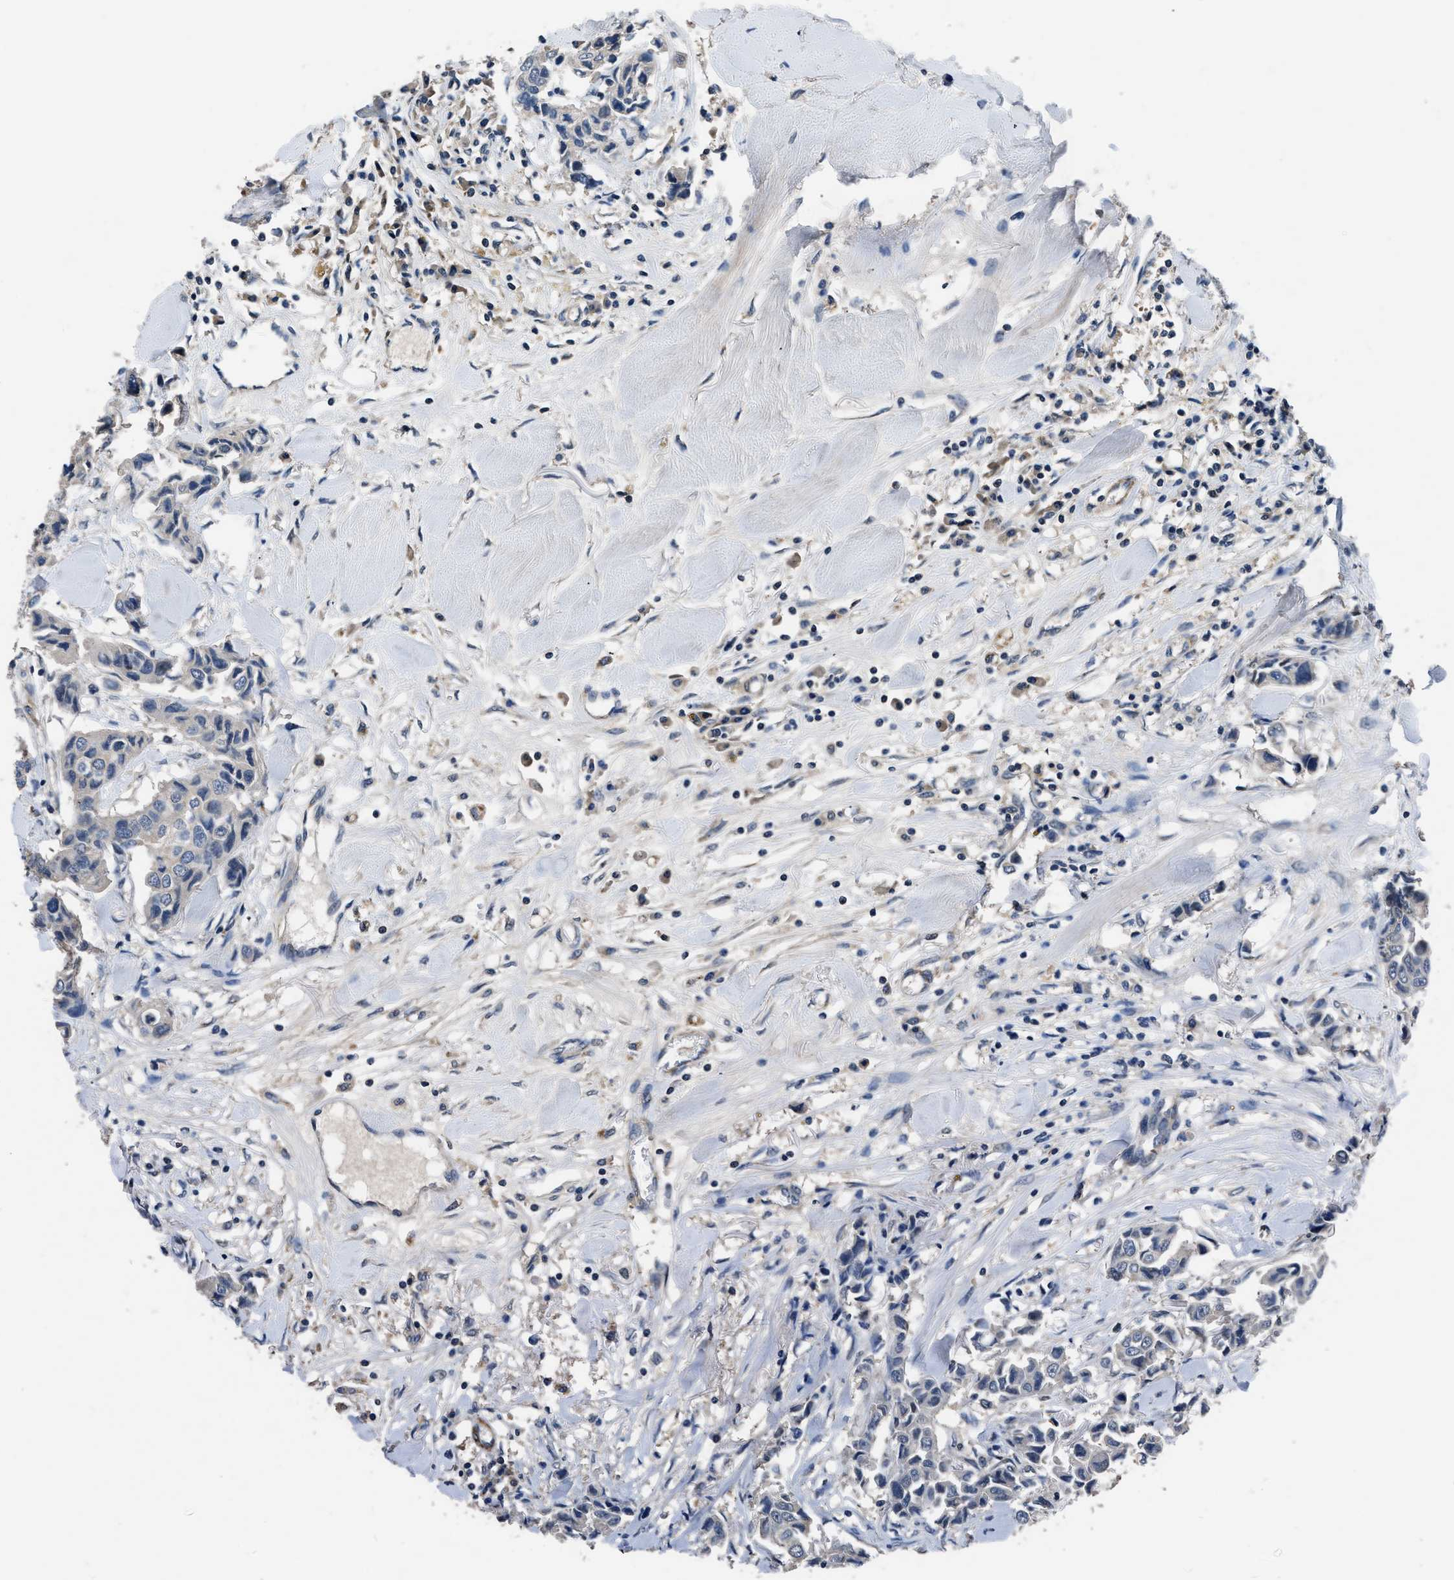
{"staining": {"intensity": "negative", "quantity": "none", "location": "none"}, "tissue": "breast cancer", "cell_type": "Tumor cells", "image_type": "cancer", "snomed": [{"axis": "morphology", "description": "Duct carcinoma"}, {"axis": "topography", "description": "Breast"}], "caption": "Photomicrograph shows no protein positivity in tumor cells of invasive ductal carcinoma (breast) tissue.", "gene": "LANCL2", "patient": {"sex": "female", "age": 80}}